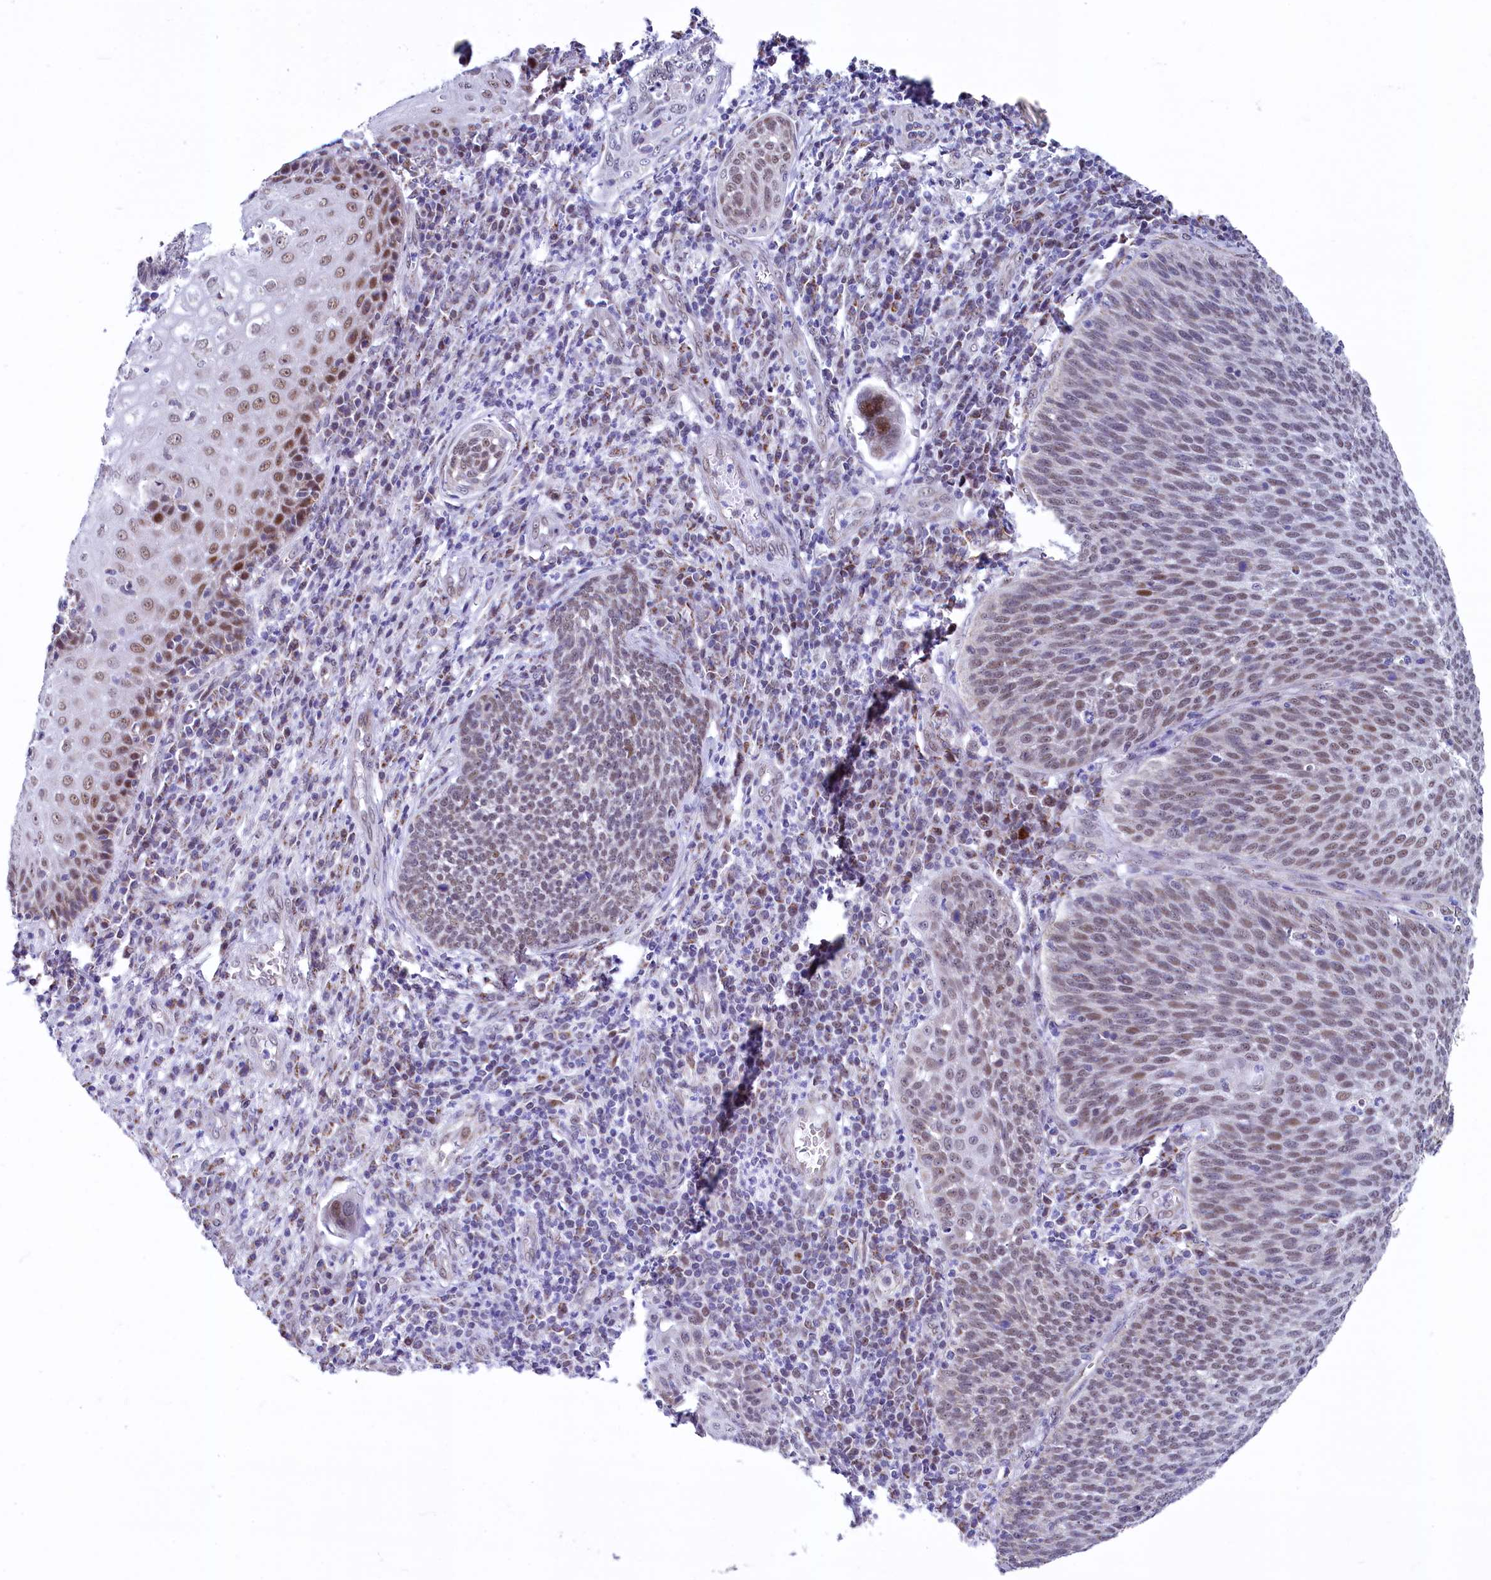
{"staining": {"intensity": "moderate", "quantity": "<25%", "location": "nuclear"}, "tissue": "cervical cancer", "cell_type": "Tumor cells", "image_type": "cancer", "snomed": [{"axis": "morphology", "description": "Squamous cell carcinoma, NOS"}, {"axis": "topography", "description": "Cervix"}], "caption": "IHC (DAB) staining of squamous cell carcinoma (cervical) reveals moderate nuclear protein staining in about <25% of tumor cells.", "gene": "MORN3", "patient": {"sex": "female", "age": 34}}